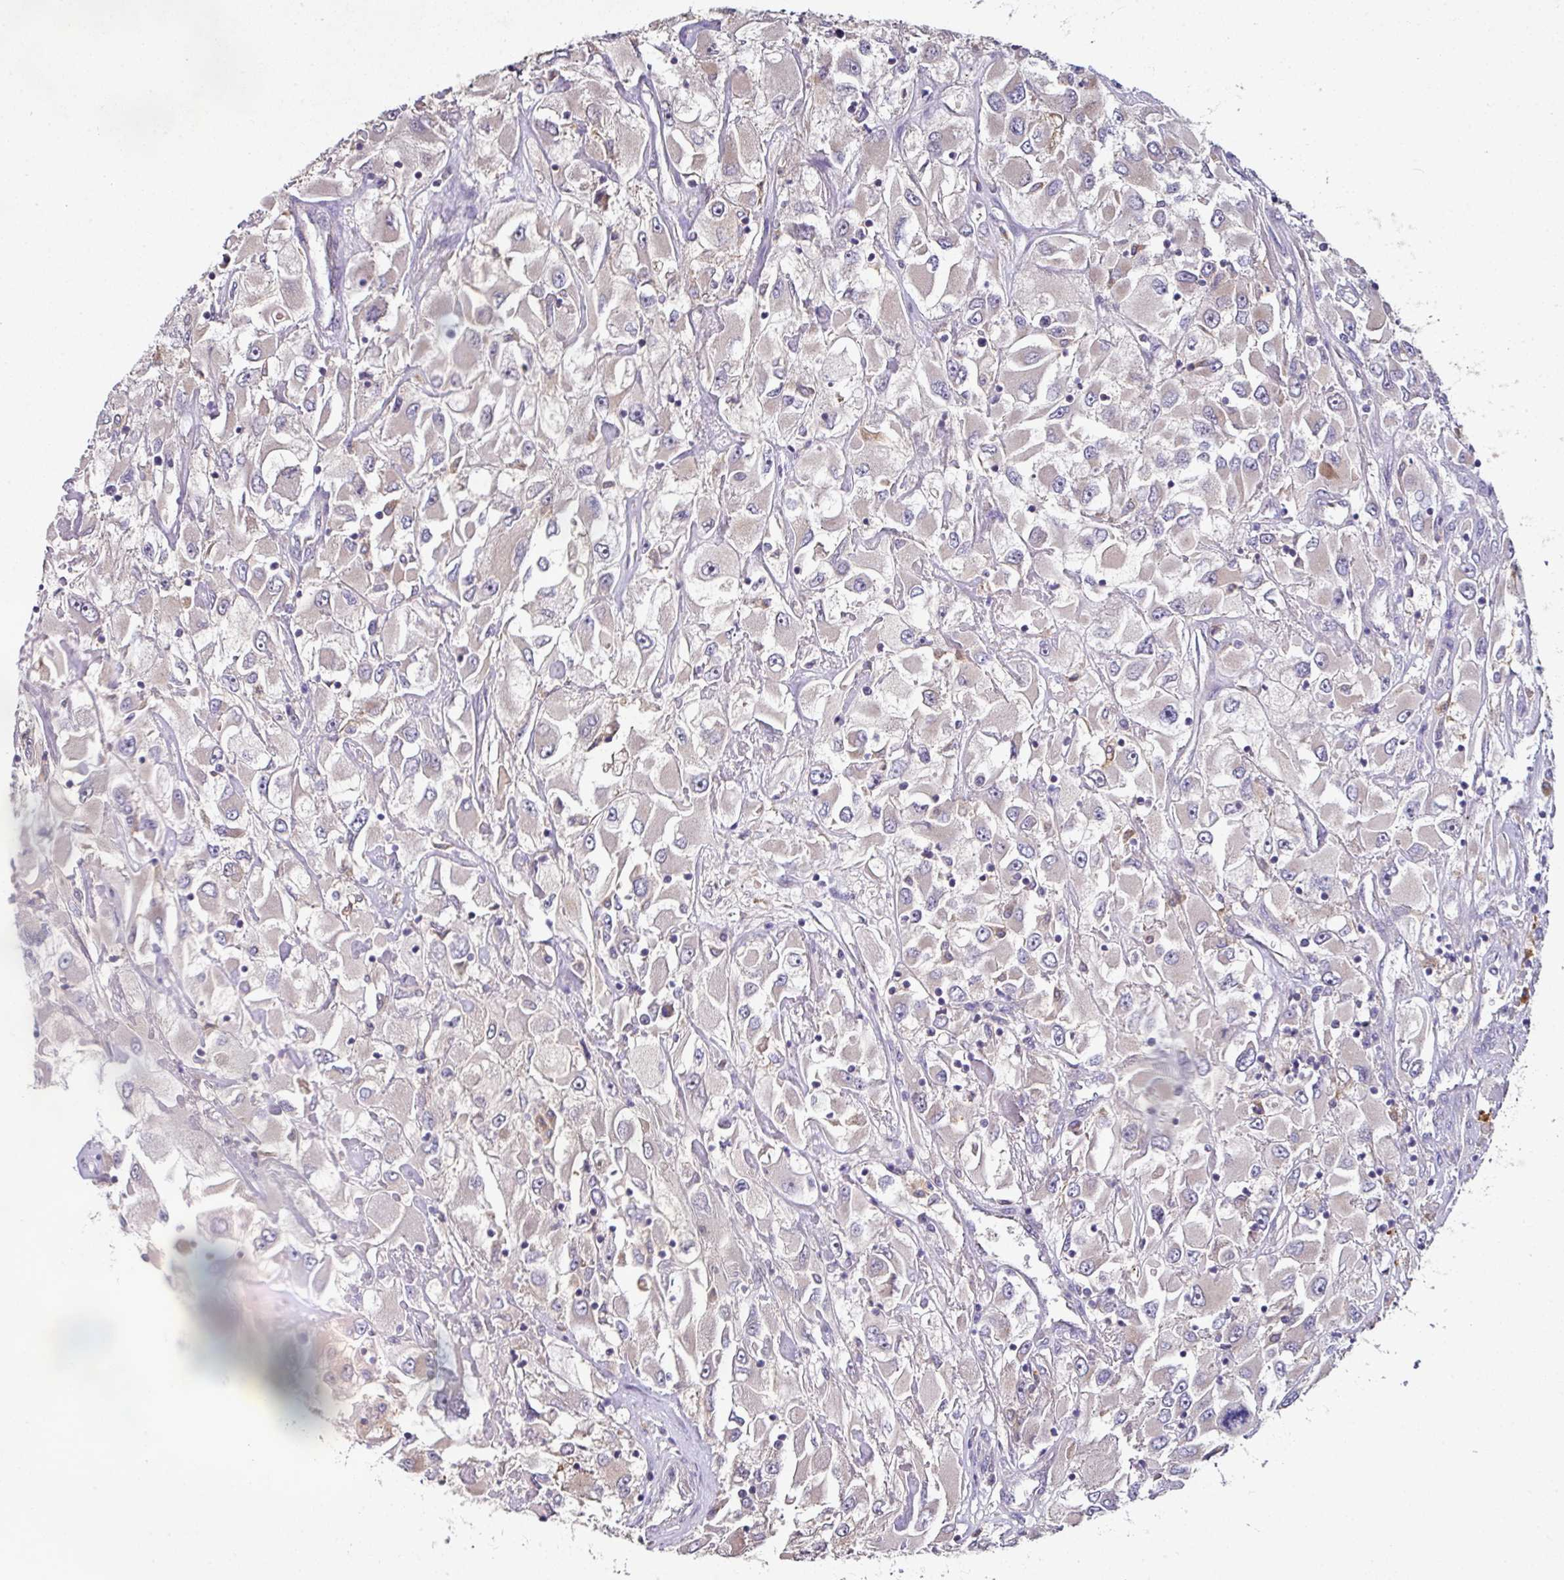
{"staining": {"intensity": "negative", "quantity": "none", "location": "none"}, "tissue": "renal cancer", "cell_type": "Tumor cells", "image_type": "cancer", "snomed": [{"axis": "morphology", "description": "Adenocarcinoma, NOS"}, {"axis": "topography", "description": "Kidney"}], "caption": "This is an immunohistochemistry (IHC) micrograph of human renal cancer (adenocarcinoma). There is no expression in tumor cells.", "gene": "AEBP2", "patient": {"sex": "female", "age": 52}}